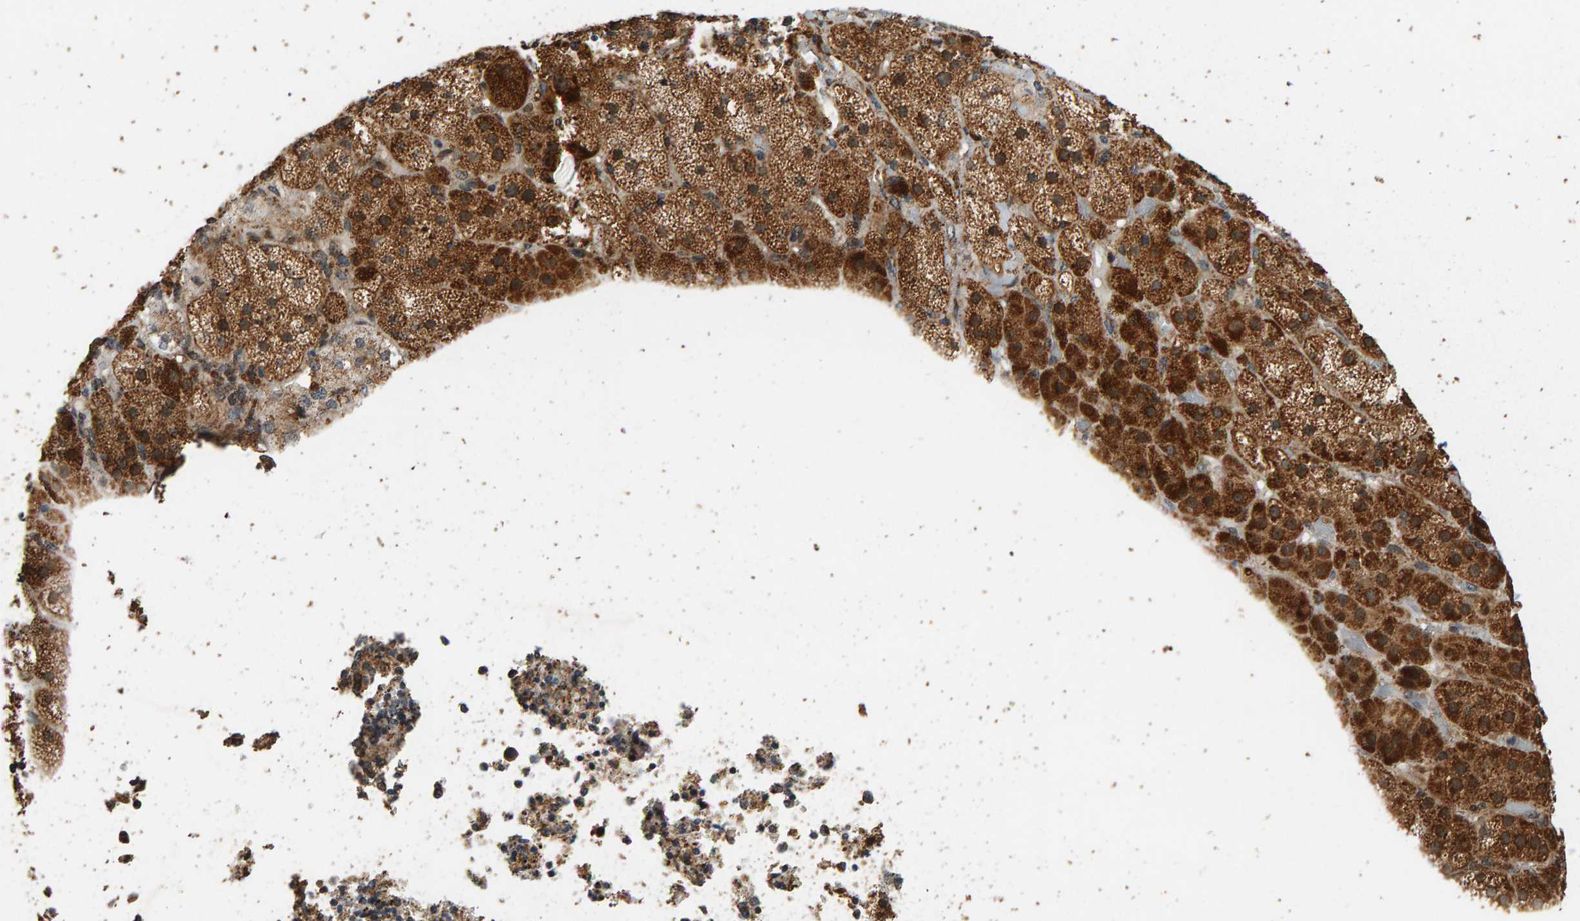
{"staining": {"intensity": "strong", "quantity": ">75%", "location": "cytoplasmic/membranous"}, "tissue": "adrenal gland", "cell_type": "Glandular cells", "image_type": "normal", "snomed": [{"axis": "morphology", "description": "Normal tissue, NOS"}, {"axis": "topography", "description": "Adrenal gland"}], "caption": "A high-resolution image shows immunohistochemistry staining of unremarkable adrenal gland, which shows strong cytoplasmic/membranous staining in approximately >75% of glandular cells. The staining was performed using DAB (3,3'-diaminobenzidine) to visualize the protein expression in brown, while the nuclei were stained in blue with hematoxylin (Magnification: 20x).", "gene": "GSTK1", "patient": {"sex": "male", "age": 57}}